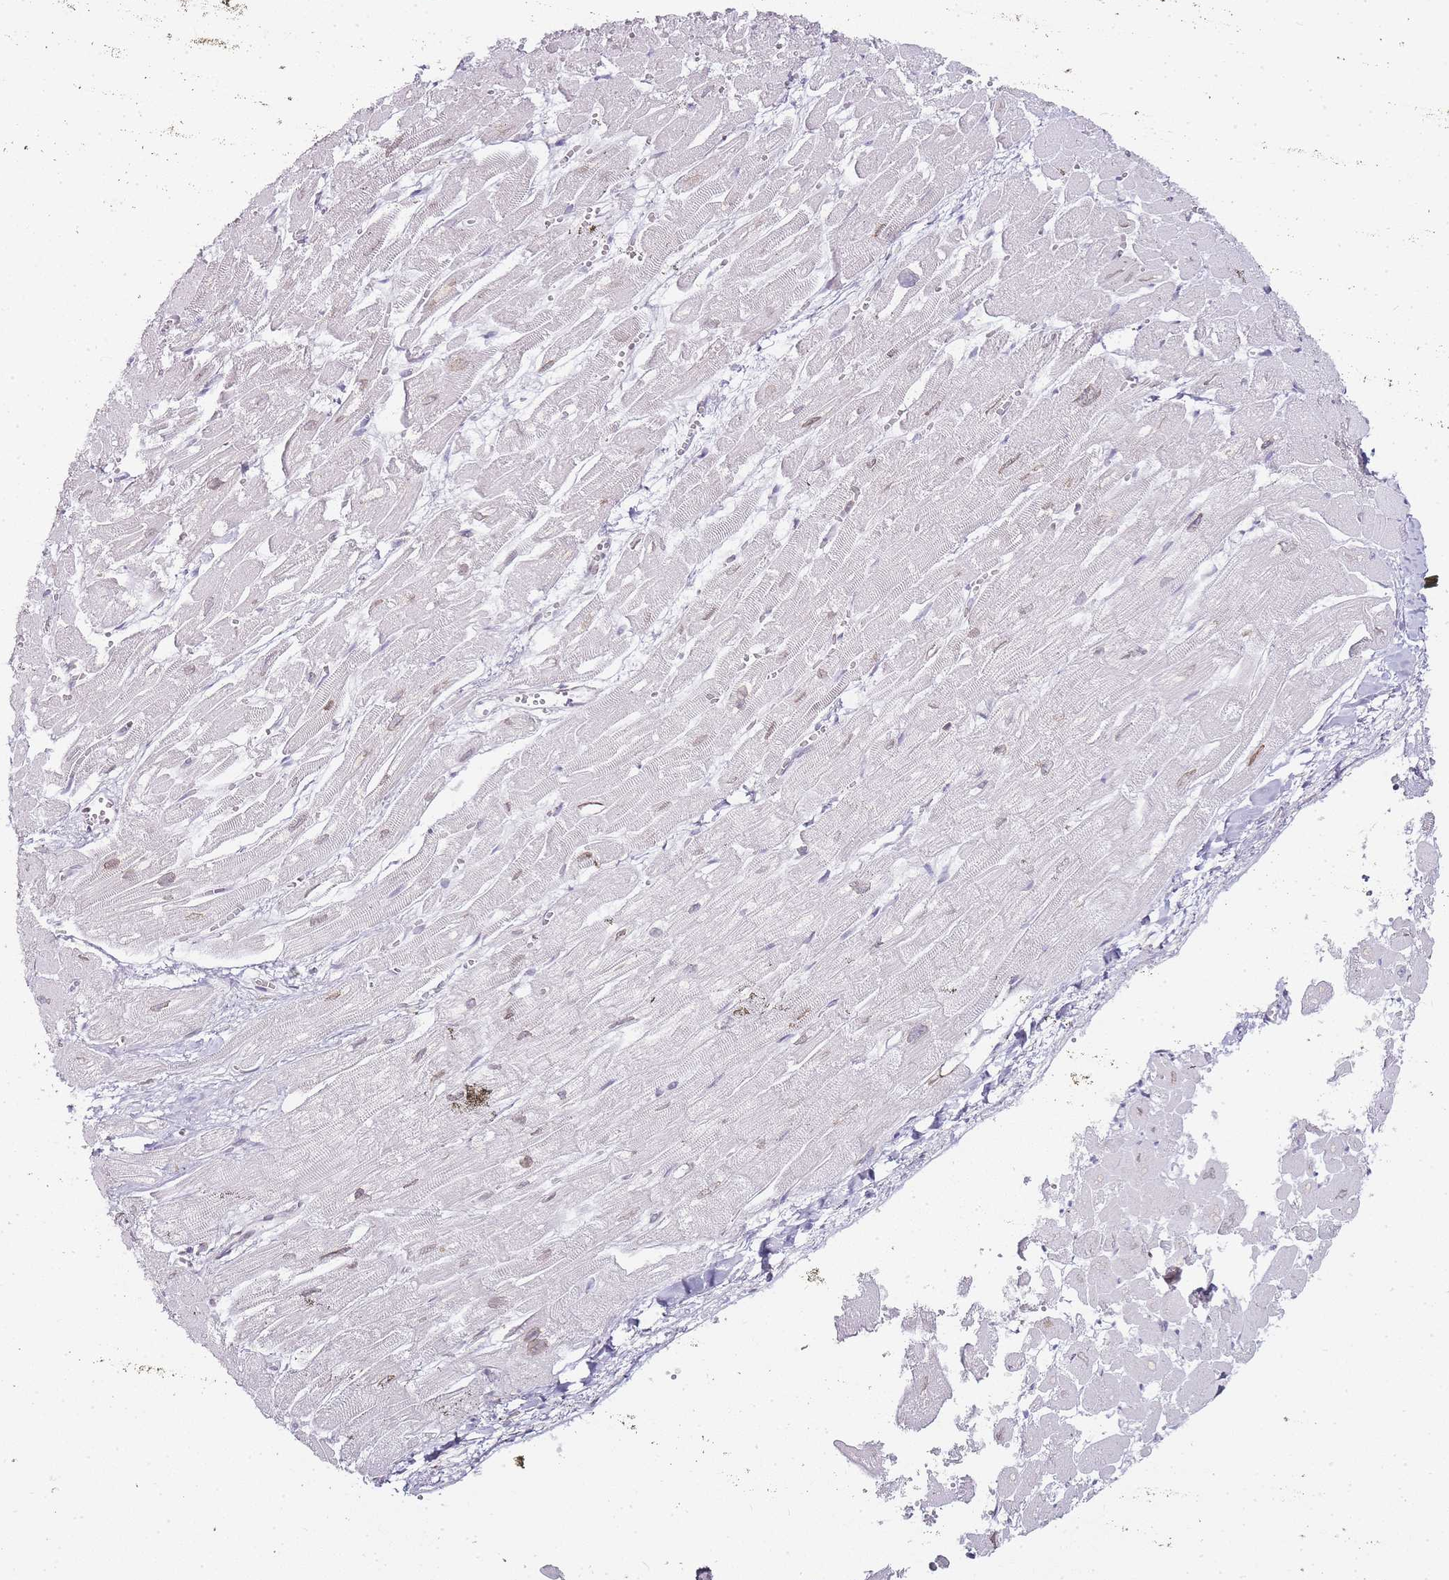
{"staining": {"intensity": "negative", "quantity": "none", "location": "none"}, "tissue": "heart muscle", "cell_type": "Cardiomyocytes", "image_type": "normal", "snomed": [{"axis": "morphology", "description": "Normal tissue, NOS"}, {"axis": "topography", "description": "Heart"}], "caption": "This is a photomicrograph of immunohistochemistry staining of normal heart muscle, which shows no positivity in cardiomyocytes.", "gene": "JAKMIP1", "patient": {"sex": "male", "age": 54}}